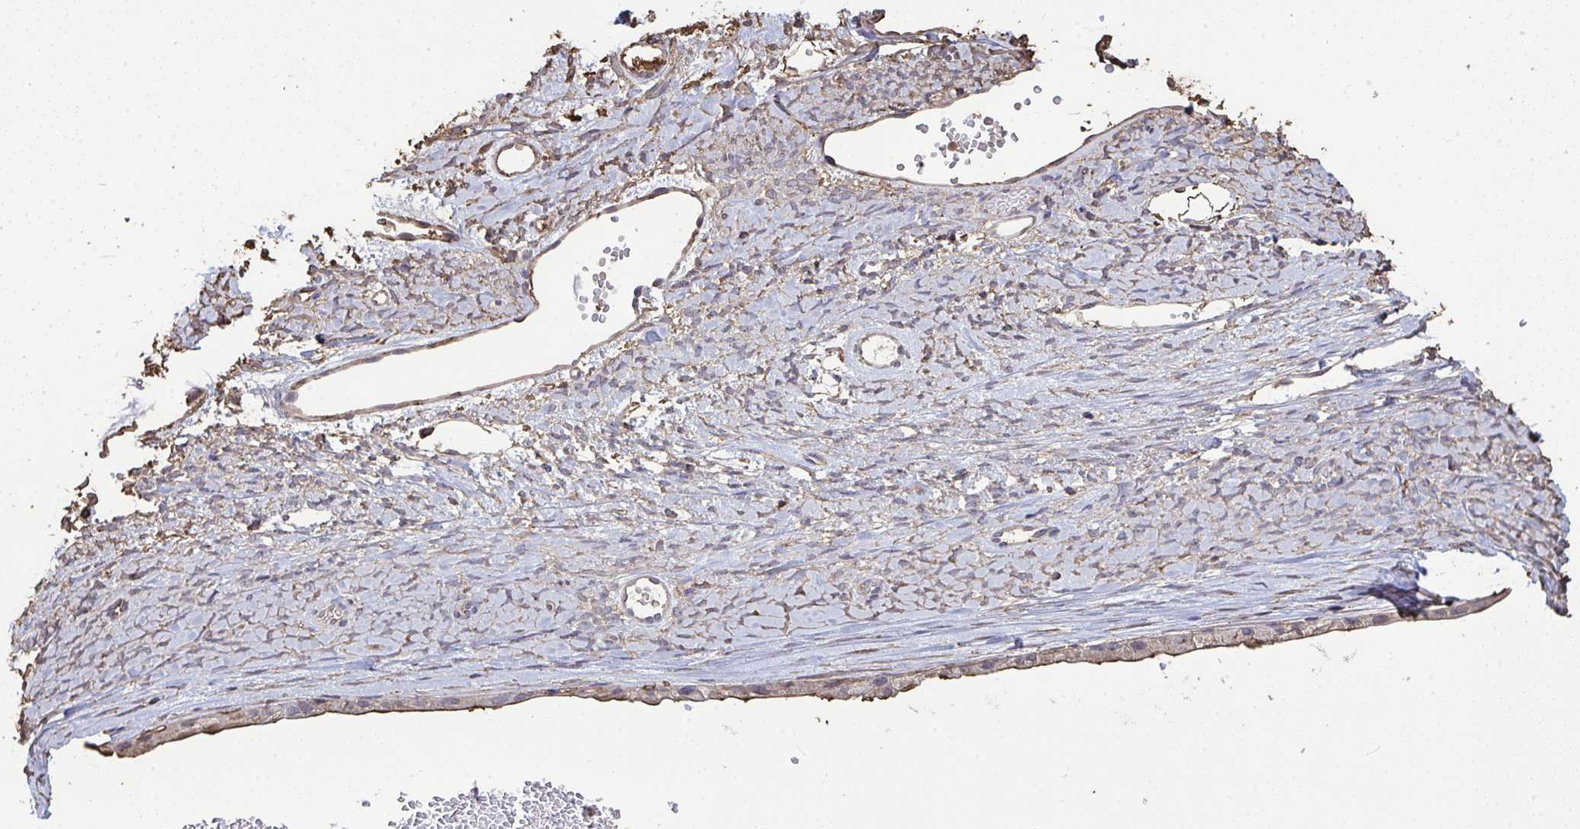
{"staining": {"intensity": "weak", "quantity": "<25%", "location": "cytoplasmic/membranous"}, "tissue": "ovarian cancer", "cell_type": "Tumor cells", "image_type": "cancer", "snomed": [{"axis": "morphology", "description": "Cystadenocarcinoma, mucinous, NOS"}, {"axis": "topography", "description": "Ovary"}], "caption": "Tumor cells are negative for protein expression in human ovarian cancer (mucinous cystadenocarcinoma).", "gene": "ANXA5", "patient": {"sex": "female", "age": 61}}